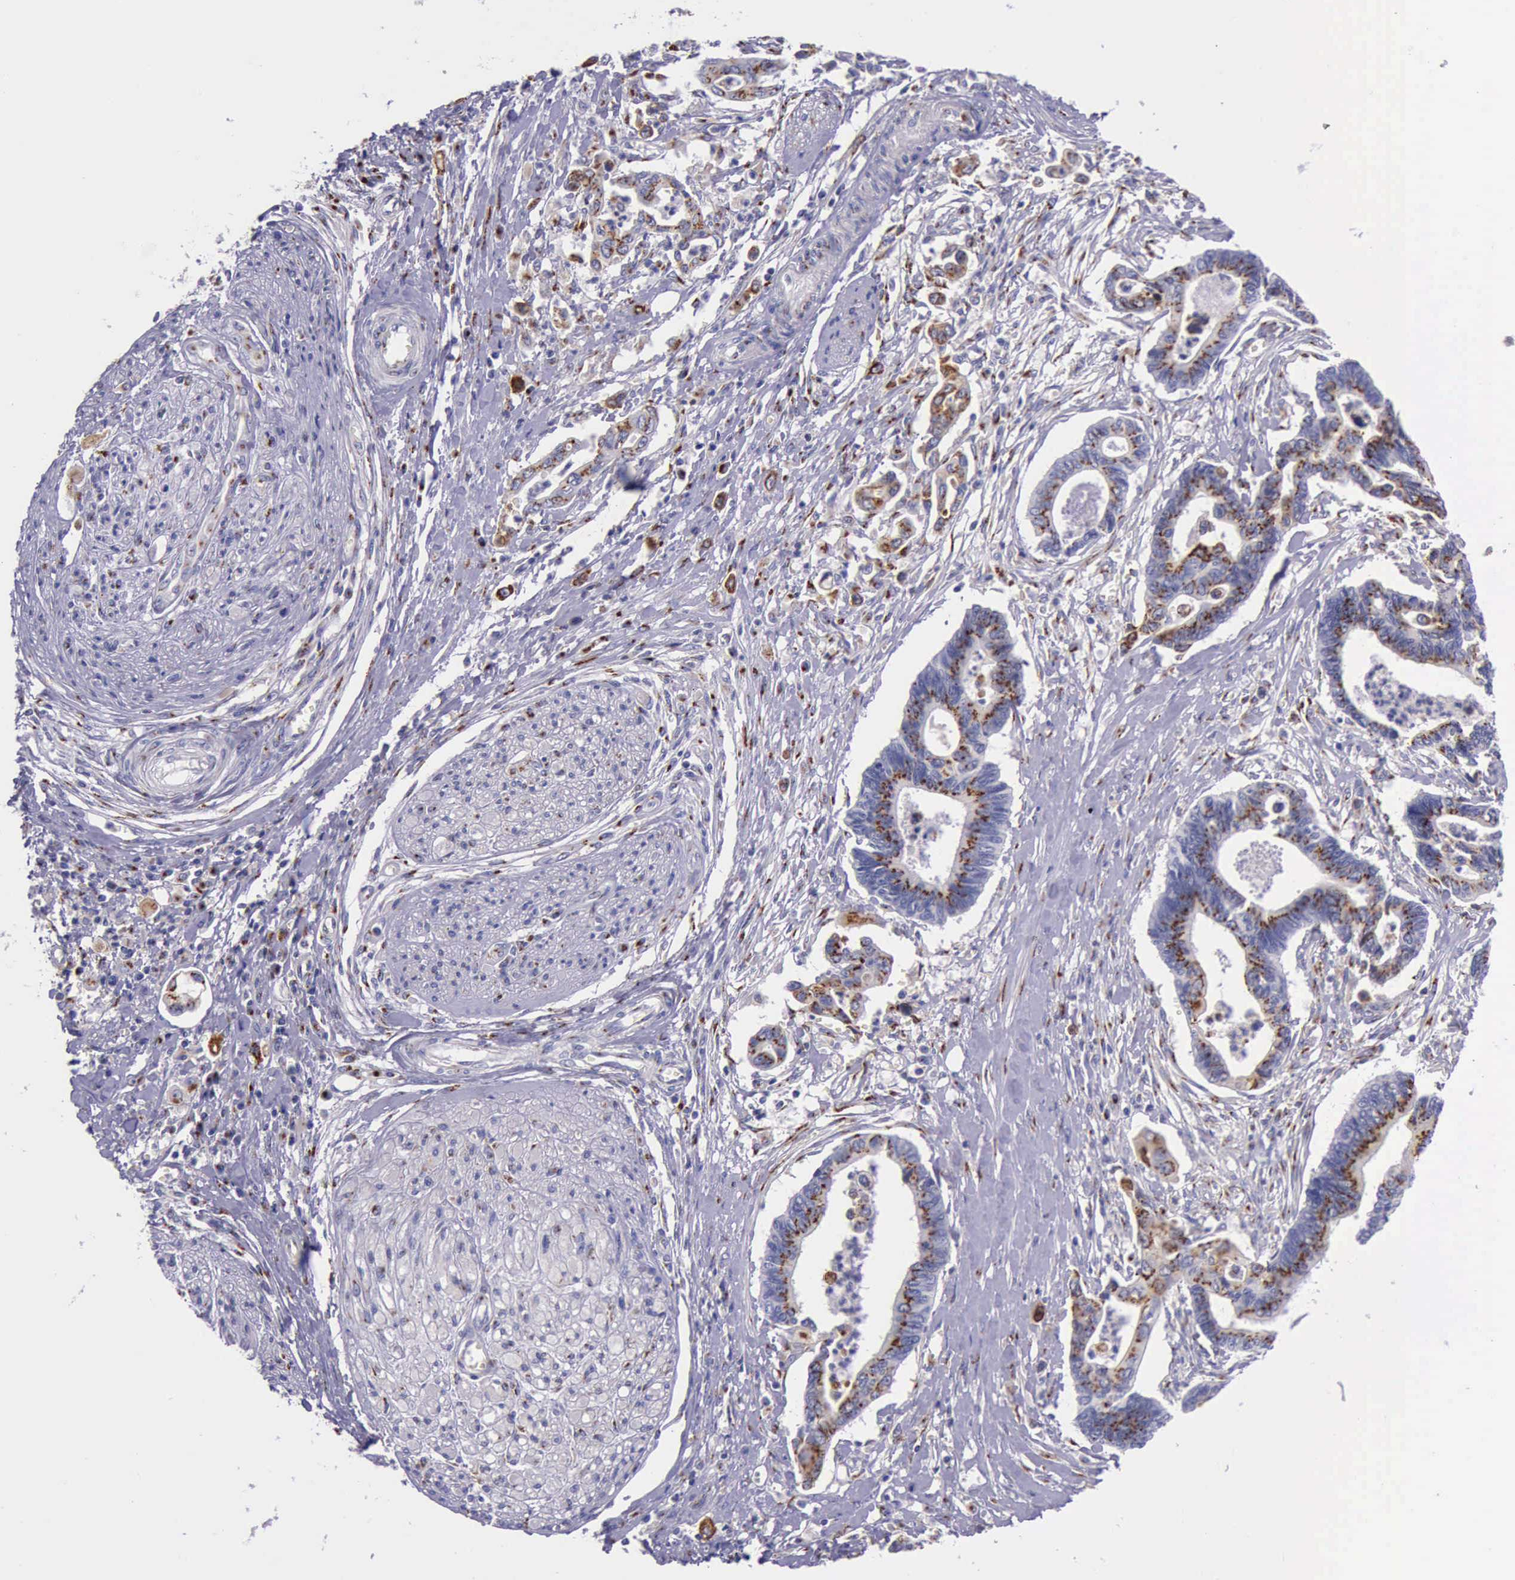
{"staining": {"intensity": "strong", "quantity": ">75%", "location": "cytoplasmic/membranous"}, "tissue": "pancreatic cancer", "cell_type": "Tumor cells", "image_type": "cancer", "snomed": [{"axis": "morphology", "description": "Adenocarcinoma, NOS"}, {"axis": "topography", "description": "Pancreas"}], "caption": "Immunohistochemistry micrograph of neoplastic tissue: pancreatic cancer (adenocarcinoma) stained using IHC shows high levels of strong protein expression localized specifically in the cytoplasmic/membranous of tumor cells, appearing as a cytoplasmic/membranous brown color.", "gene": "GOLGA5", "patient": {"sex": "female", "age": 70}}